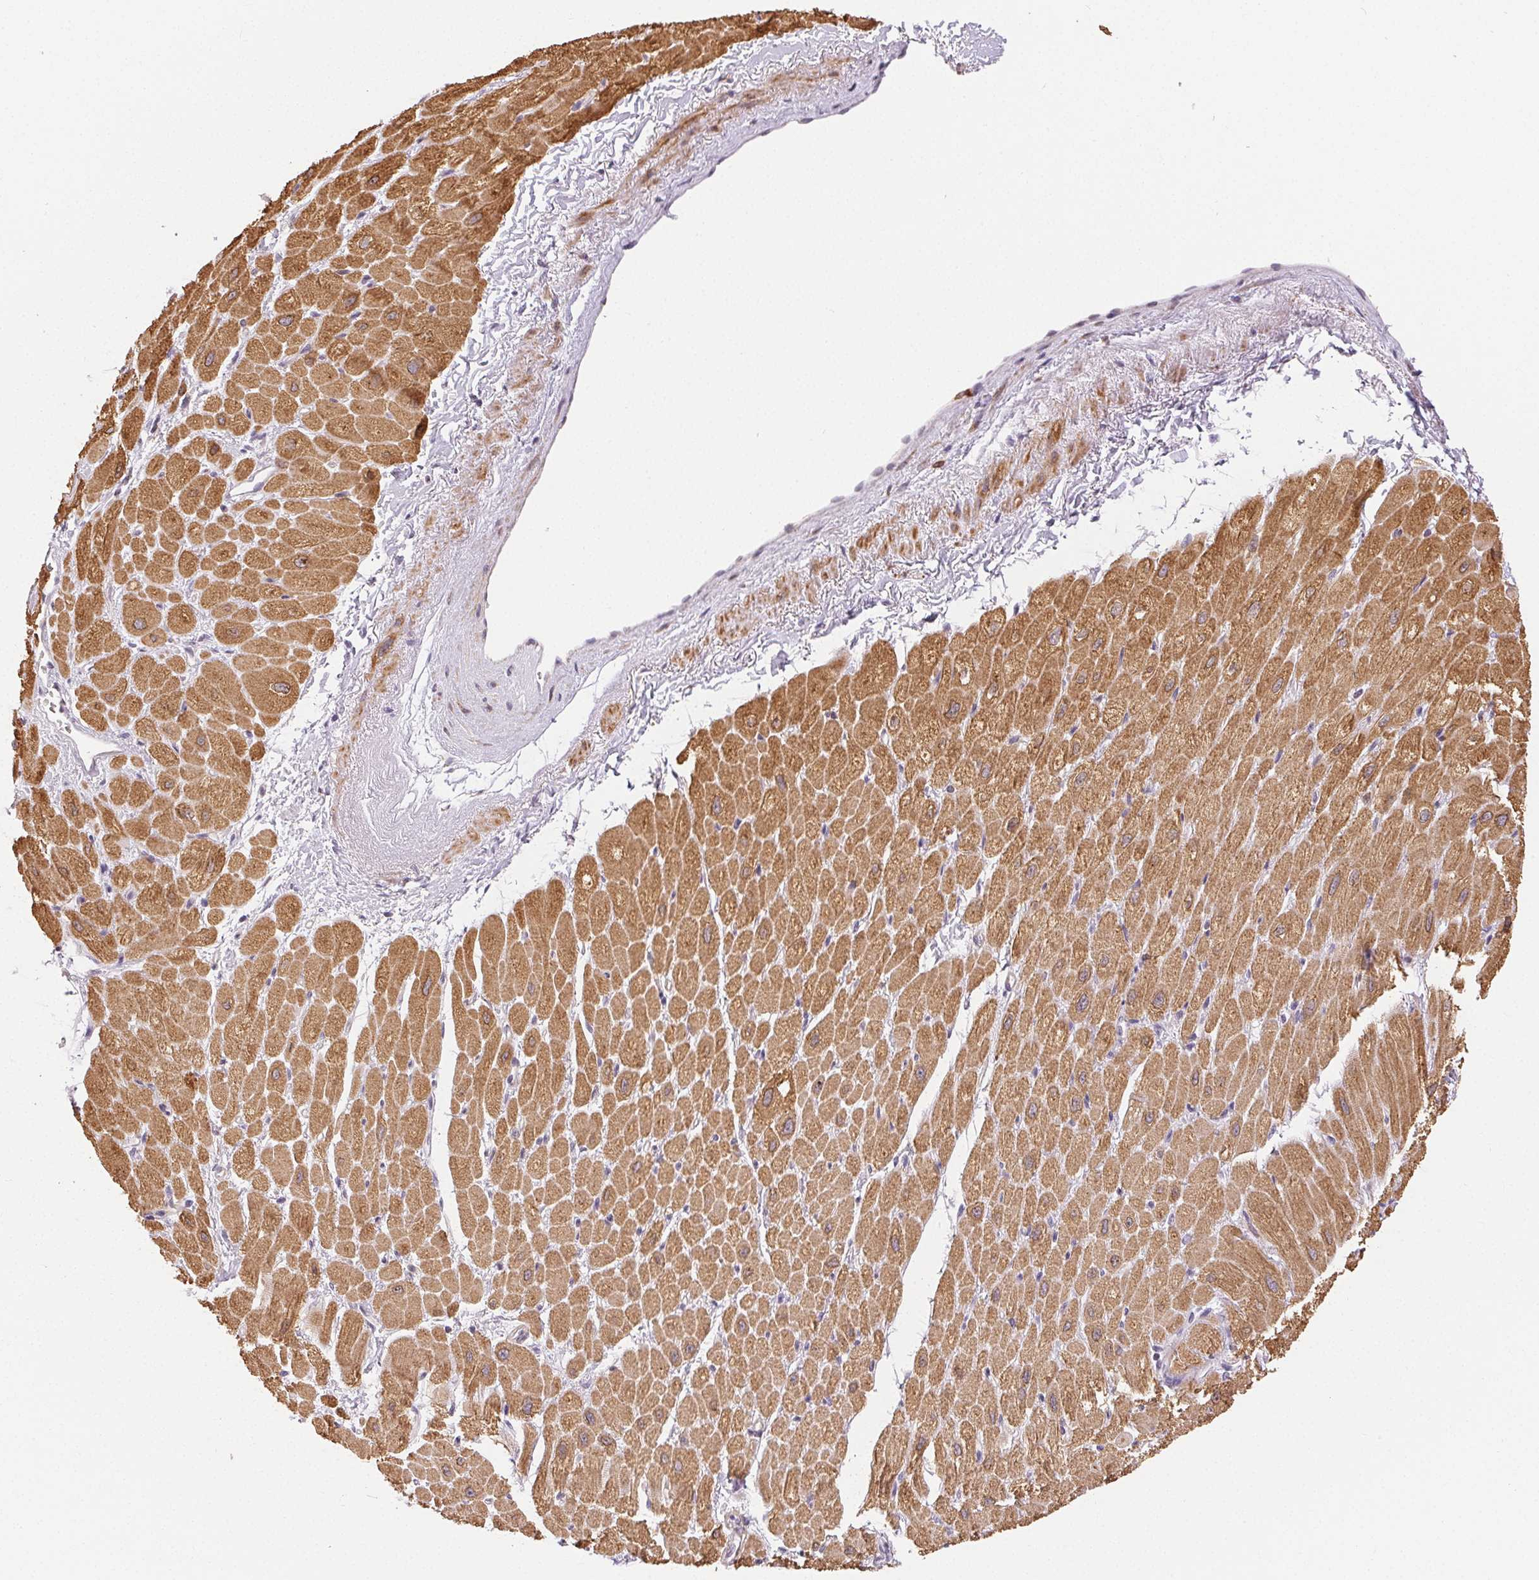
{"staining": {"intensity": "moderate", "quantity": ">75%", "location": "cytoplasmic/membranous"}, "tissue": "heart muscle", "cell_type": "Cardiomyocytes", "image_type": "normal", "snomed": [{"axis": "morphology", "description": "Normal tissue, NOS"}, {"axis": "topography", "description": "Heart"}], "caption": "Immunohistochemical staining of benign heart muscle reveals >75% levels of moderate cytoplasmic/membranous protein expression in approximately >75% of cardiomyocytes.", "gene": "RPGRIP1", "patient": {"sex": "male", "age": 62}}